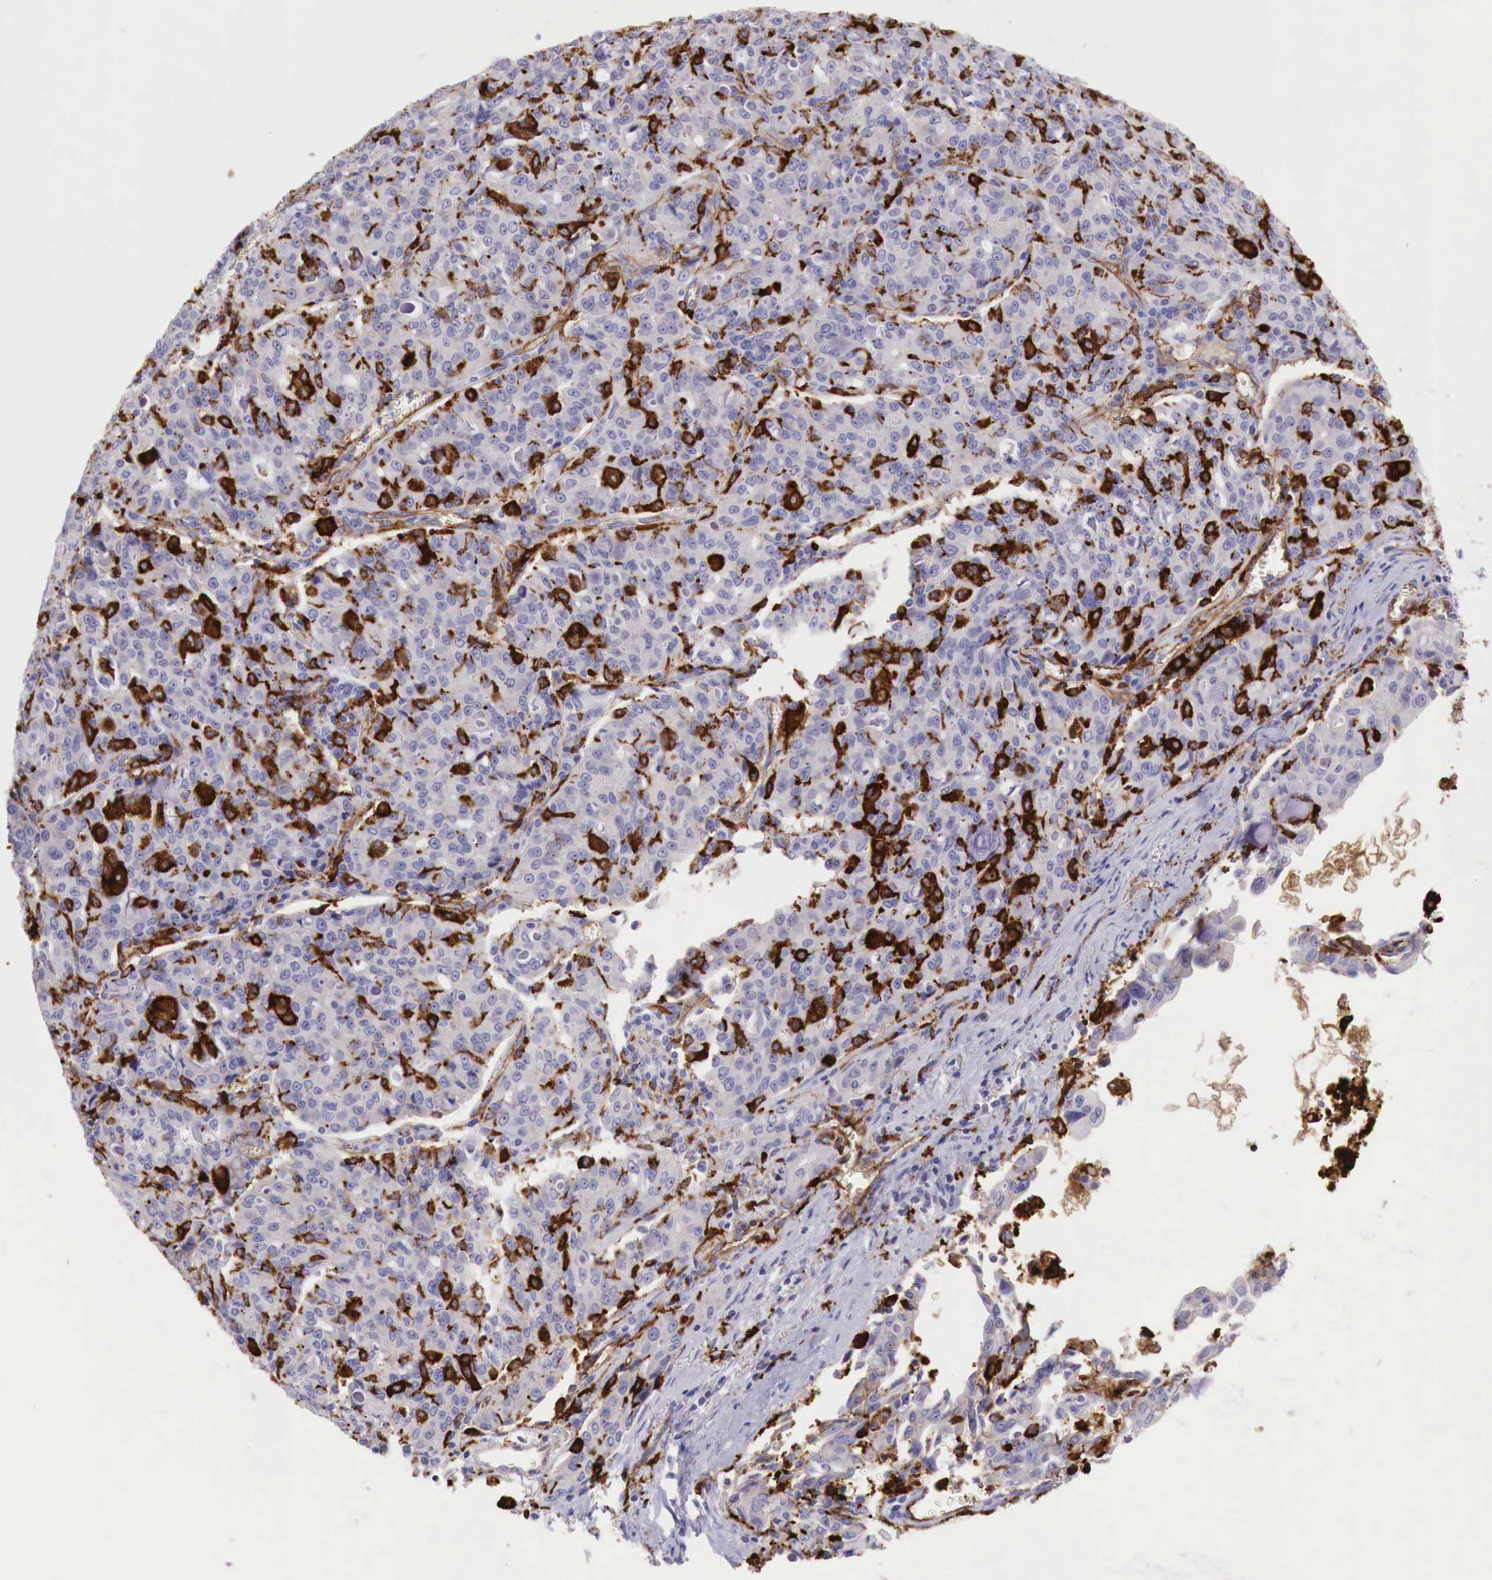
{"staining": {"intensity": "negative", "quantity": "none", "location": "none"}, "tissue": "lung cancer", "cell_type": "Tumor cells", "image_type": "cancer", "snomed": [{"axis": "morphology", "description": "Adenocarcinoma, NOS"}, {"axis": "topography", "description": "Lung"}], "caption": "Photomicrograph shows no significant protein staining in tumor cells of adenocarcinoma (lung). (Stains: DAB (3,3'-diaminobenzidine) immunohistochemistry with hematoxylin counter stain, Microscopy: brightfield microscopy at high magnification).", "gene": "MSR1", "patient": {"sex": "female", "age": 44}}